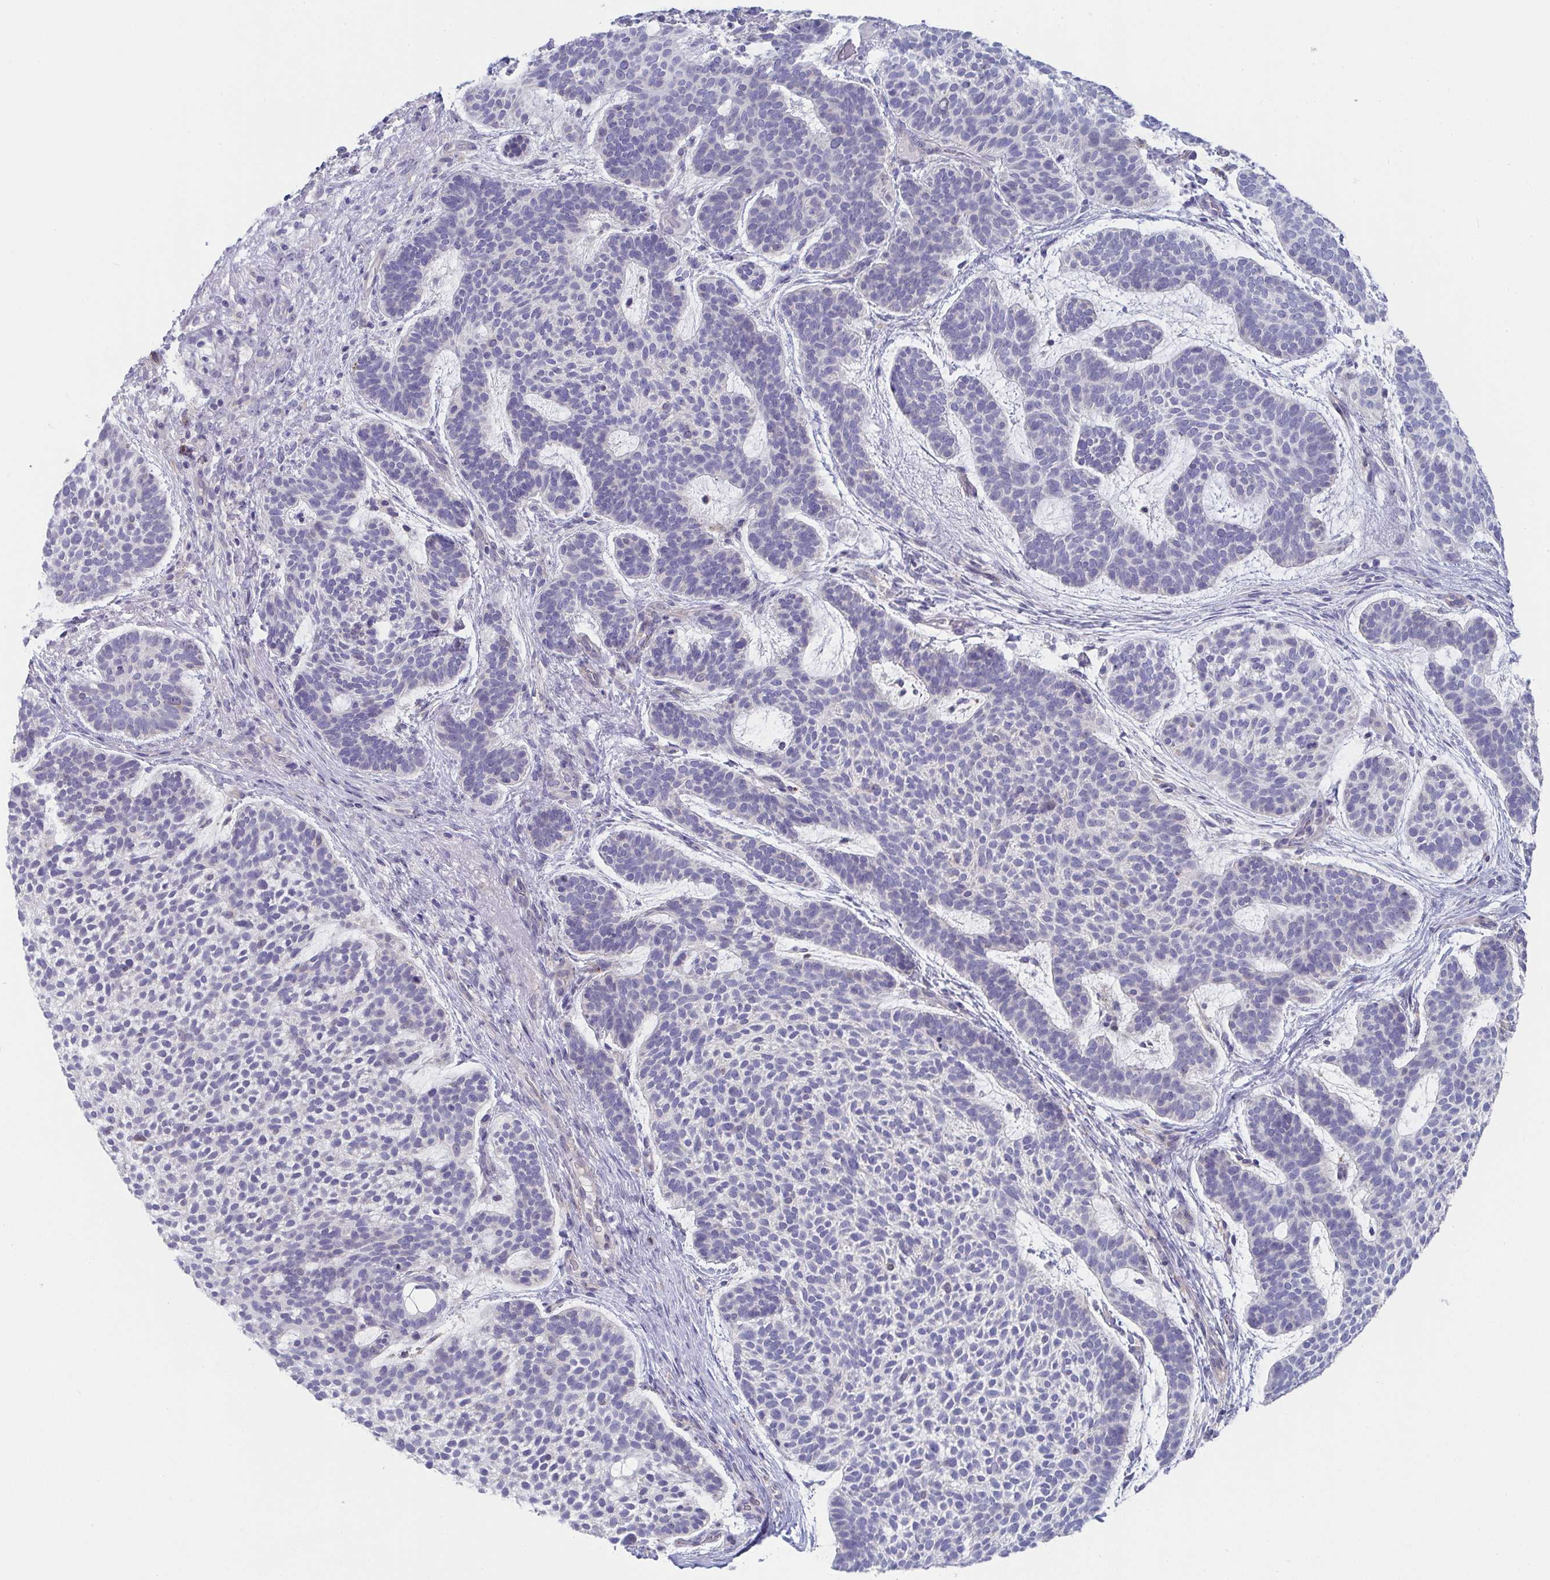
{"staining": {"intensity": "negative", "quantity": "none", "location": "none"}, "tissue": "skin cancer", "cell_type": "Tumor cells", "image_type": "cancer", "snomed": [{"axis": "morphology", "description": "Basal cell carcinoma"}, {"axis": "topography", "description": "Skin"}, {"axis": "topography", "description": "Skin of face"}], "caption": "Skin cancer (basal cell carcinoma) was stained to show a protein in brown. There is no significant expression in tumor cells.", "gene": "VWDE", "patient": {"sex": "male", "age": 73}}